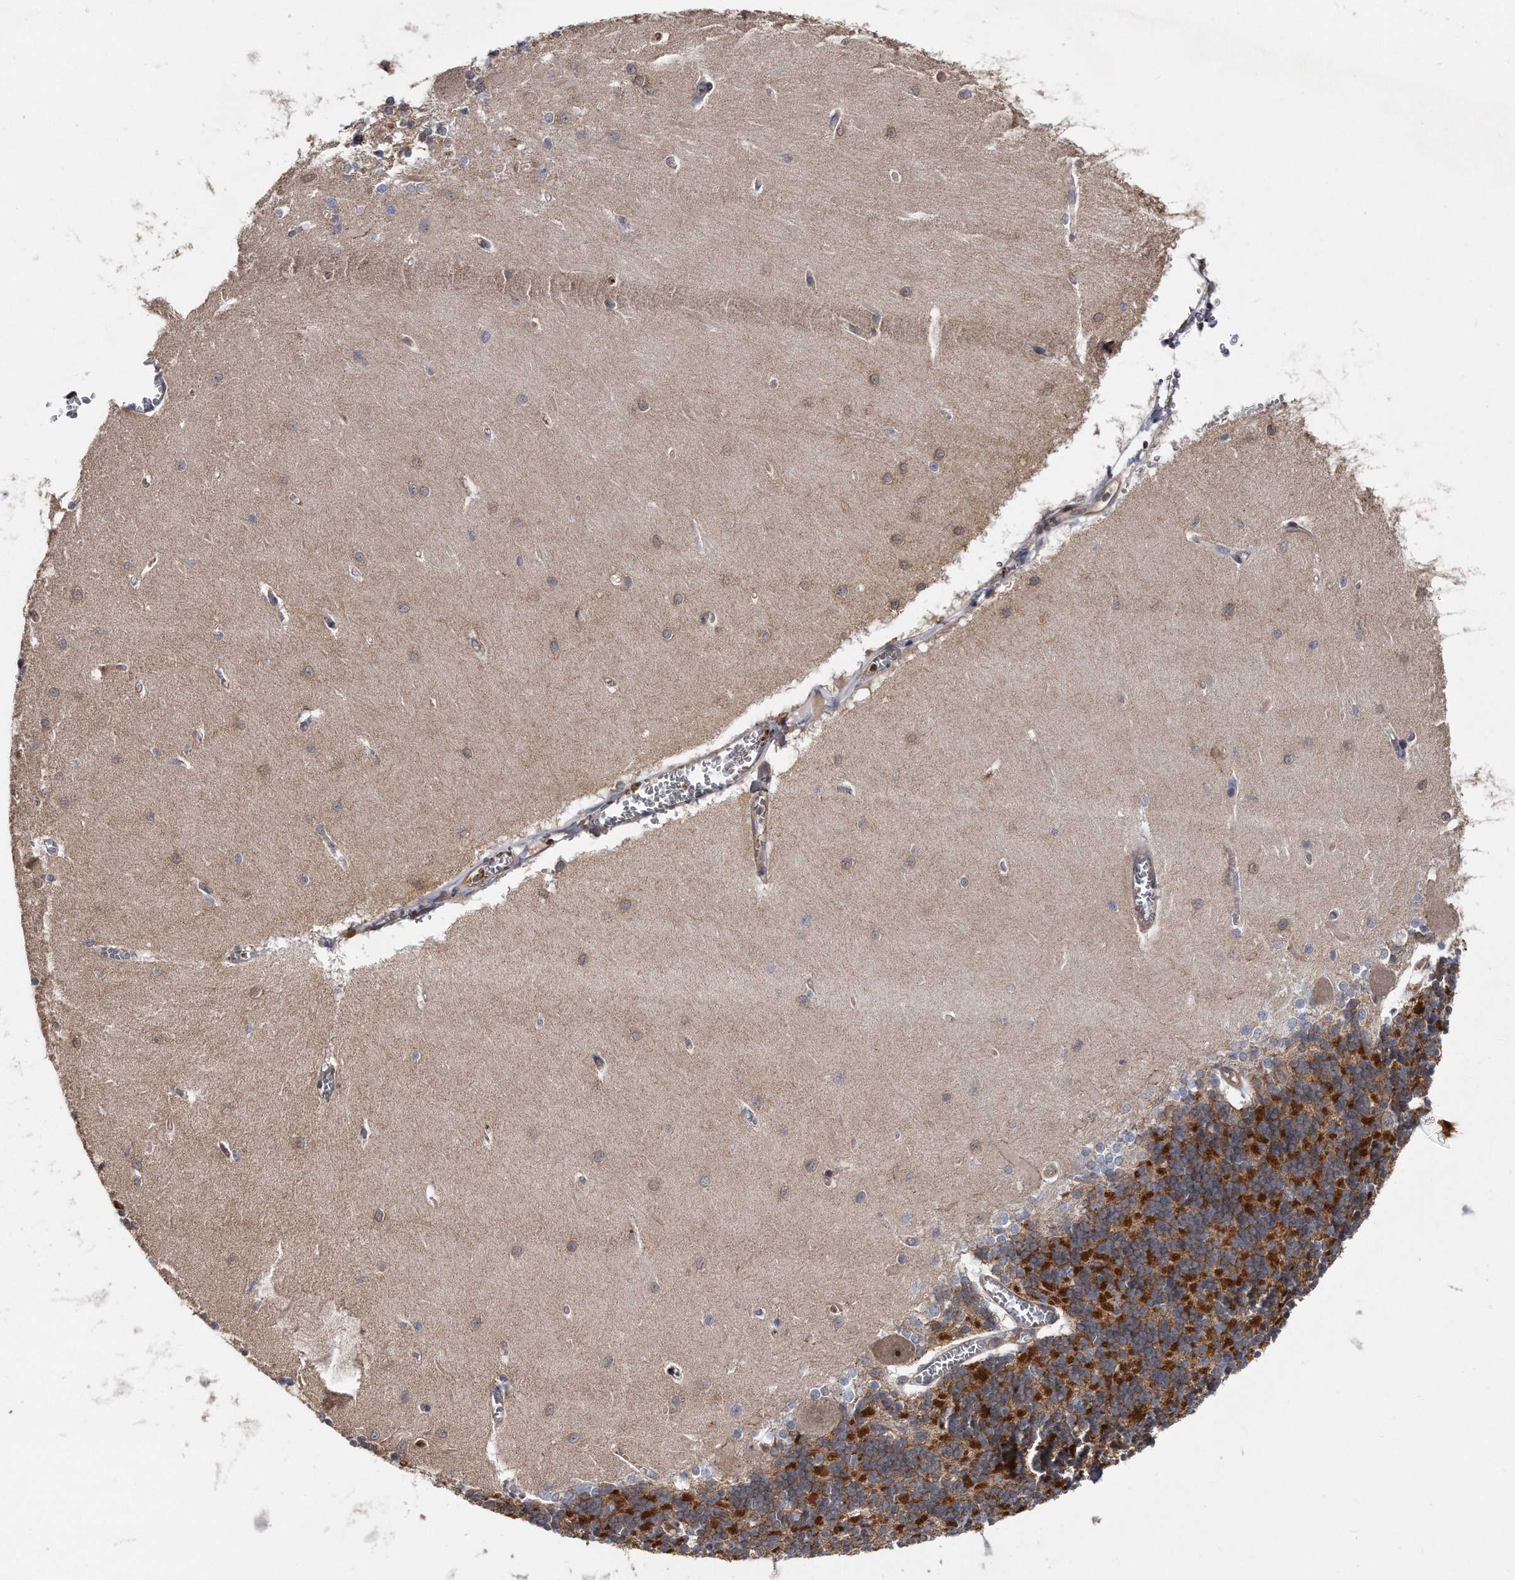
{"staining": {"intensity": "strong", "quantity": "<25%", "location": "cytoplasmic/membranous"}, "tissue": "cerebellum", "cell_type": "Cells in granular layer", "image_type": "normal", "snomed": [{"axis": "morphology", "description": "Normal tissue, NOS"}, {"axis": "topography", "description": "Cerebellum"}], "caption": "Immunohistochemistry histopathology image of benign cerebellum stained for a protein (brown), which shows medium levels of strong cytoplasmic/membranous expression in about <25% of cells in granular layer.", "gene": "KCND3", "patient": {"sex": "male", "age": 37}}